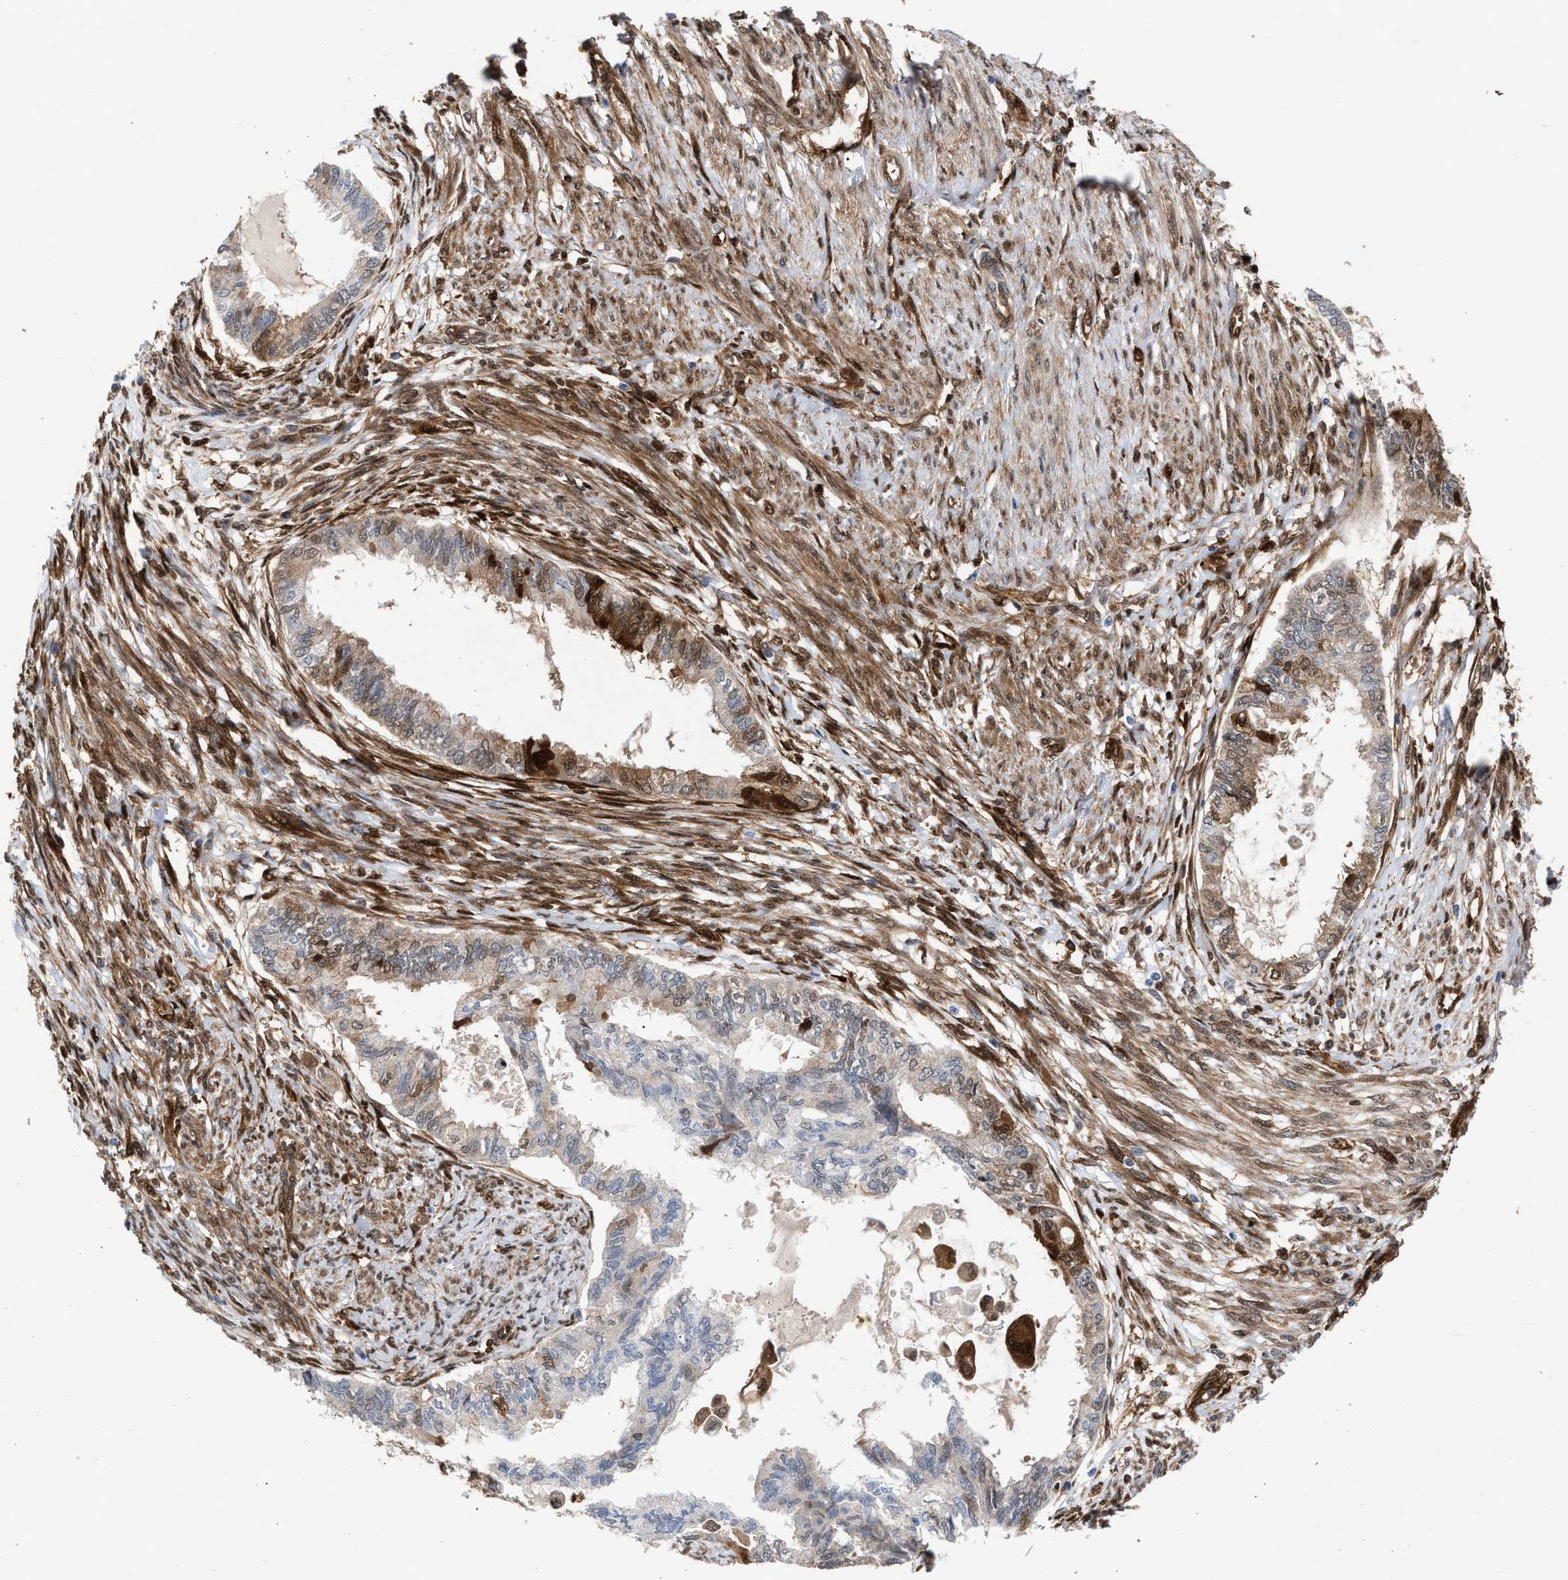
{"staining": {"intensity": "moderate", "quantity": "<25%", "location": "cytoplasmic/membranous,nuclear"}, "tissue": "cervical cancer", "cell_type": "Tumor cells", "image_type": "cancer", "snomed": [{"axis": "morphology", "description": "Normal tissue, NOS"}, {"axis": "morphology", "description": "Adenocarcinoma, NOS"}, {"axis": "topography", "description": "Cervix"}, {"axis": "topography", "description": "Endometrium"}], "caption": "DAB (3,3'-diaminobenzidine) immunohistochemical staining of human cervical cancer (adenocarcinoma) displays moderate cytoplasmic/membranous and nuclear protein expression in approximately <25% of tumor cells. (Brightfield microscopy of DAB IHC at high magnification).", "gene": "TP53I3", "patient": {"sex": "female", "age": 86}}